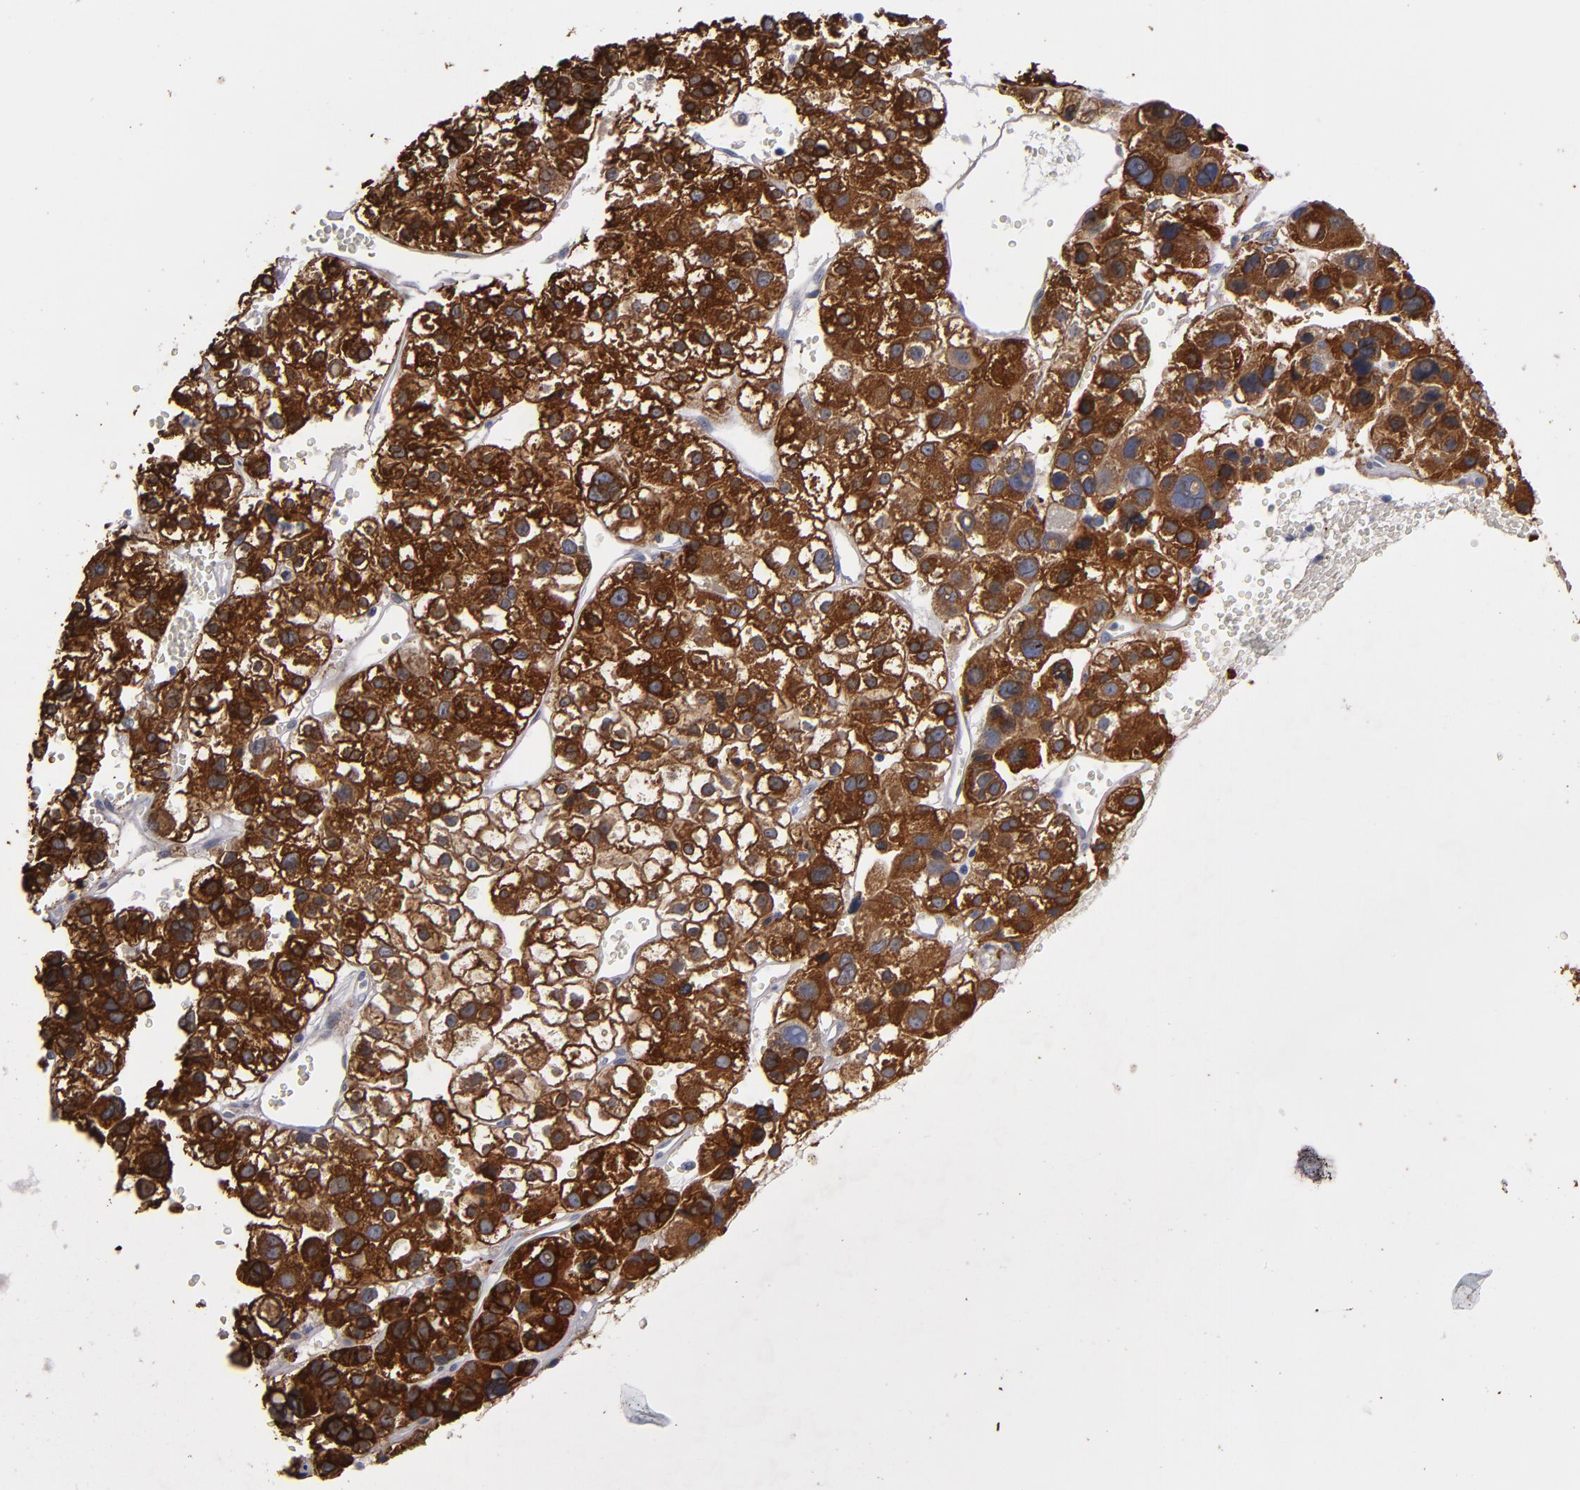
{"staining": {"intensity": "strong", "quantity": ">75%", "location": "cytoplasmic/membranous"}, "tissue": "liver cancer", "cell_type": "Tumor cells", "image_type": "cancer", "snomed": [{"axis": "morphology", "description": "Carcinoma, Hepatocellular, NOS"}, {"axis": "topography", "description": "Liver"}], "caption": "Human hepatocellular carcinoma (liver) stained for a protein (brown) exhibits strong cytoplasmic/membranous positive expression in about >75% of tumor cells.", "gene": "PGRMC1", "patient": {"sex": "female", "age": 85}}